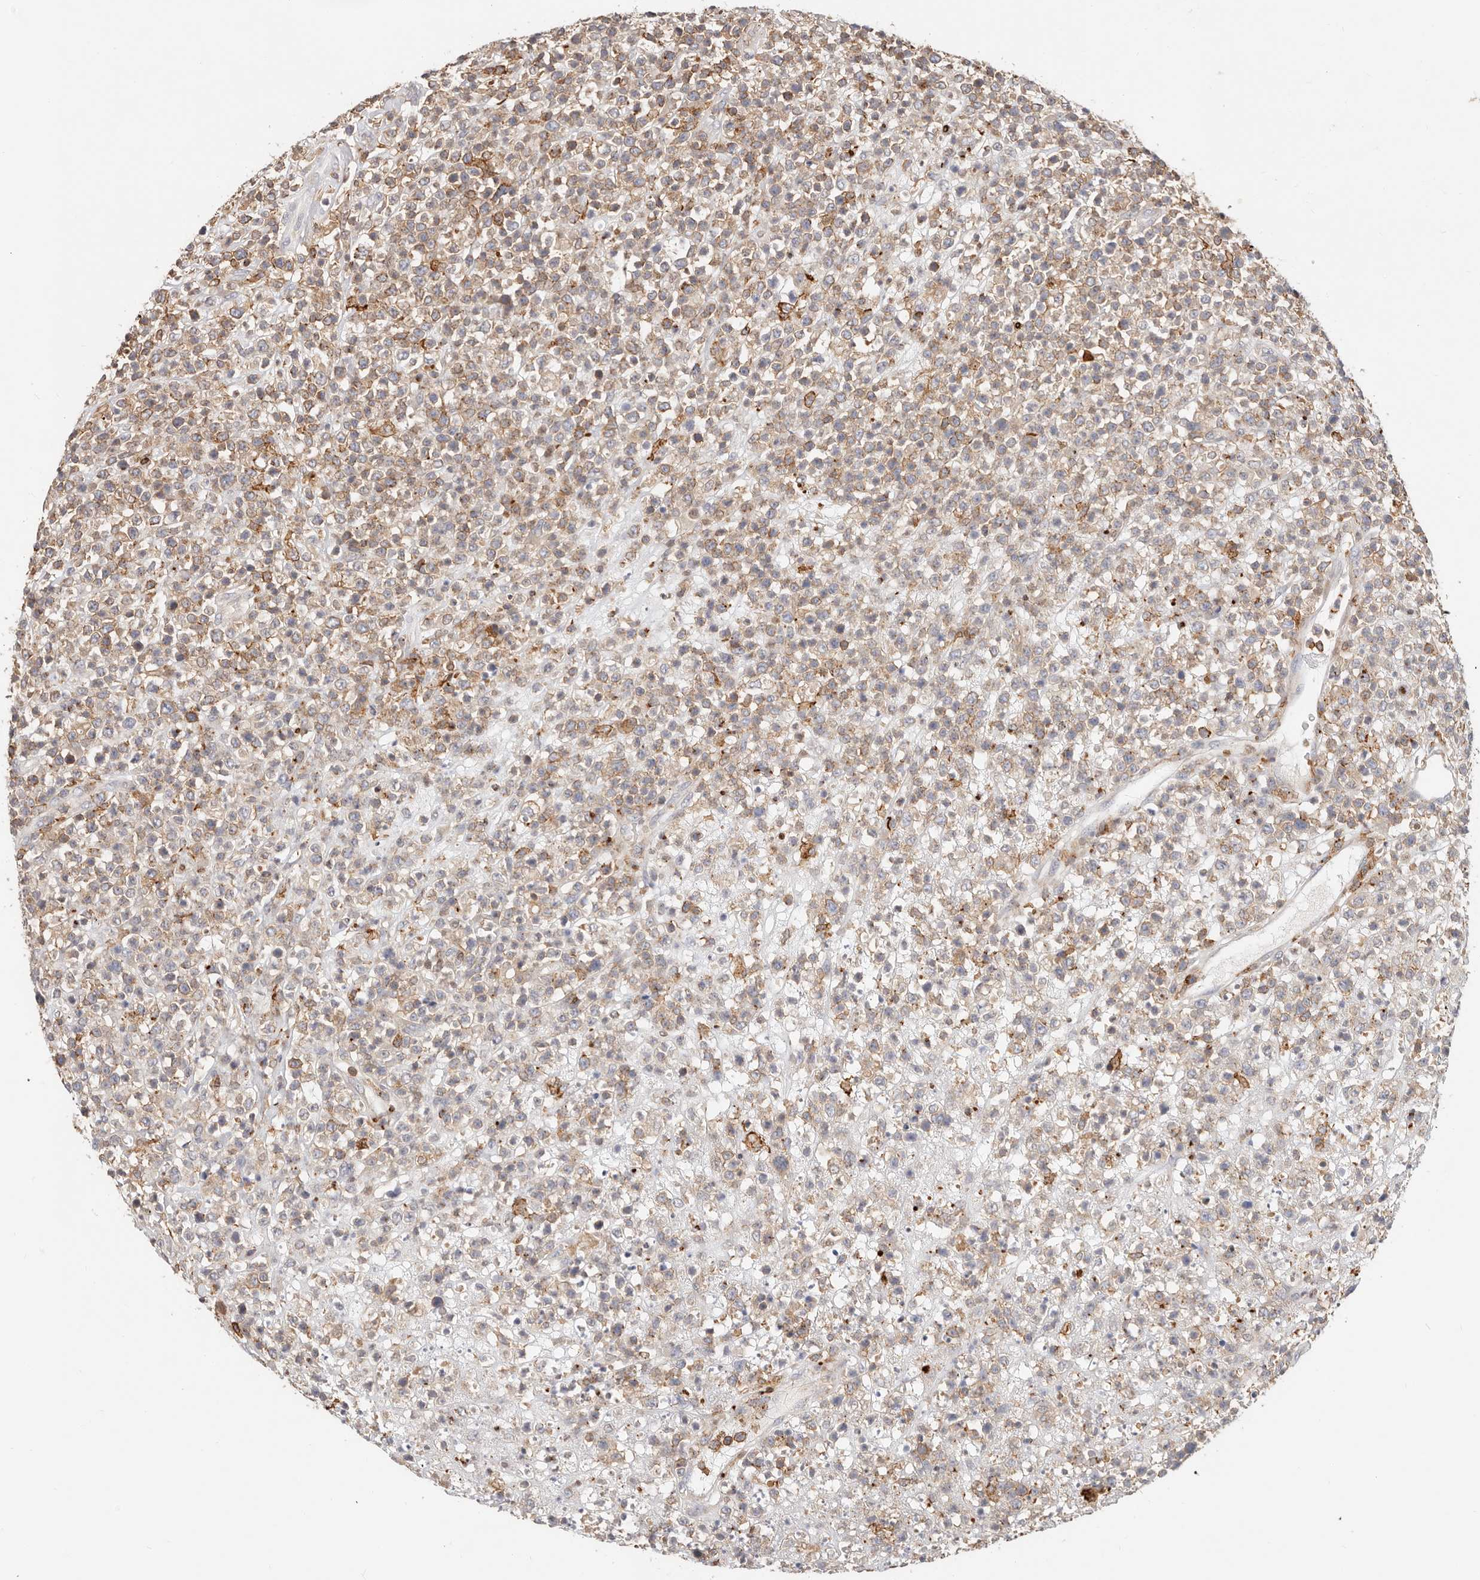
{"staining": {"intensity": "moderate", "quantity": ">75%", "location": "cytoplasmic/membranous"}, "tissue": "lymphoma", "cell_type": "Tumor cells", "image_type": "cancer", "snomed": [{"axis": "morphology", "description": "Malignant lymphoma, non-Hodgkin's type, High grade"}, {"axis": "topography", "description": "Colon"}], "caption": "A micrograph showing moderate cytoplasmic/membranous staining in about >75% of tumor cells in lymphoma, as visualized by brown immunohistochemical staining.", "gene": "TMEM63B", "patient": {"sex": "female", "age": 53}}